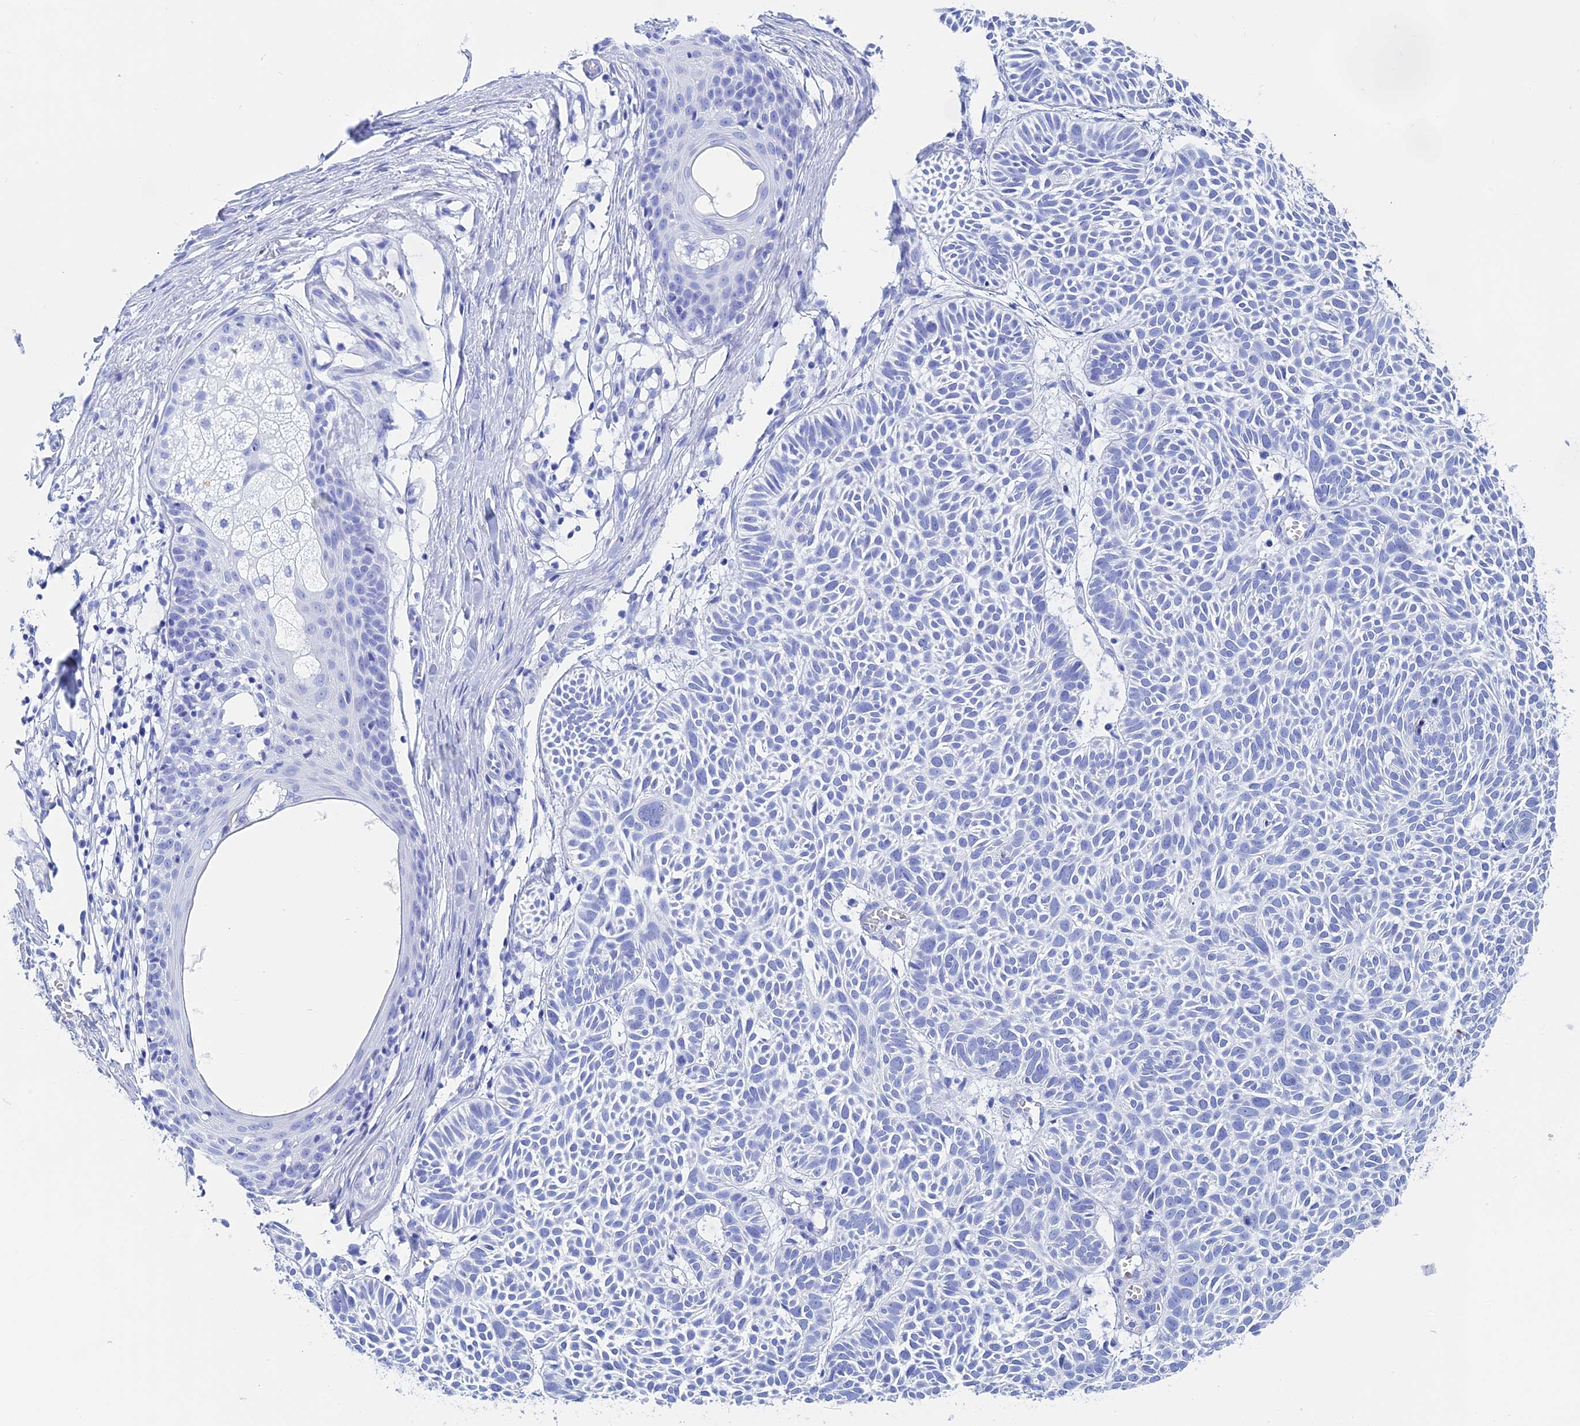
{"staining": {"intensity": "negative", "quantity": "none", "location": "none"}, "tissue": "skin cancer", "cell_type": "Tumor cells", "image_type": "cancer", "snomed": [{"axis": "morphology", "description": "Basal cell carcinoma"}, {"axis": "topography", "description": "Skin"}], "caption": "Human skin basal cell carcinoma stained for a protein using immunohistochemistry reveals no expression in tumor cells.", "gene": "TEX101", "patient": {"sex": "male", "age": 69}}